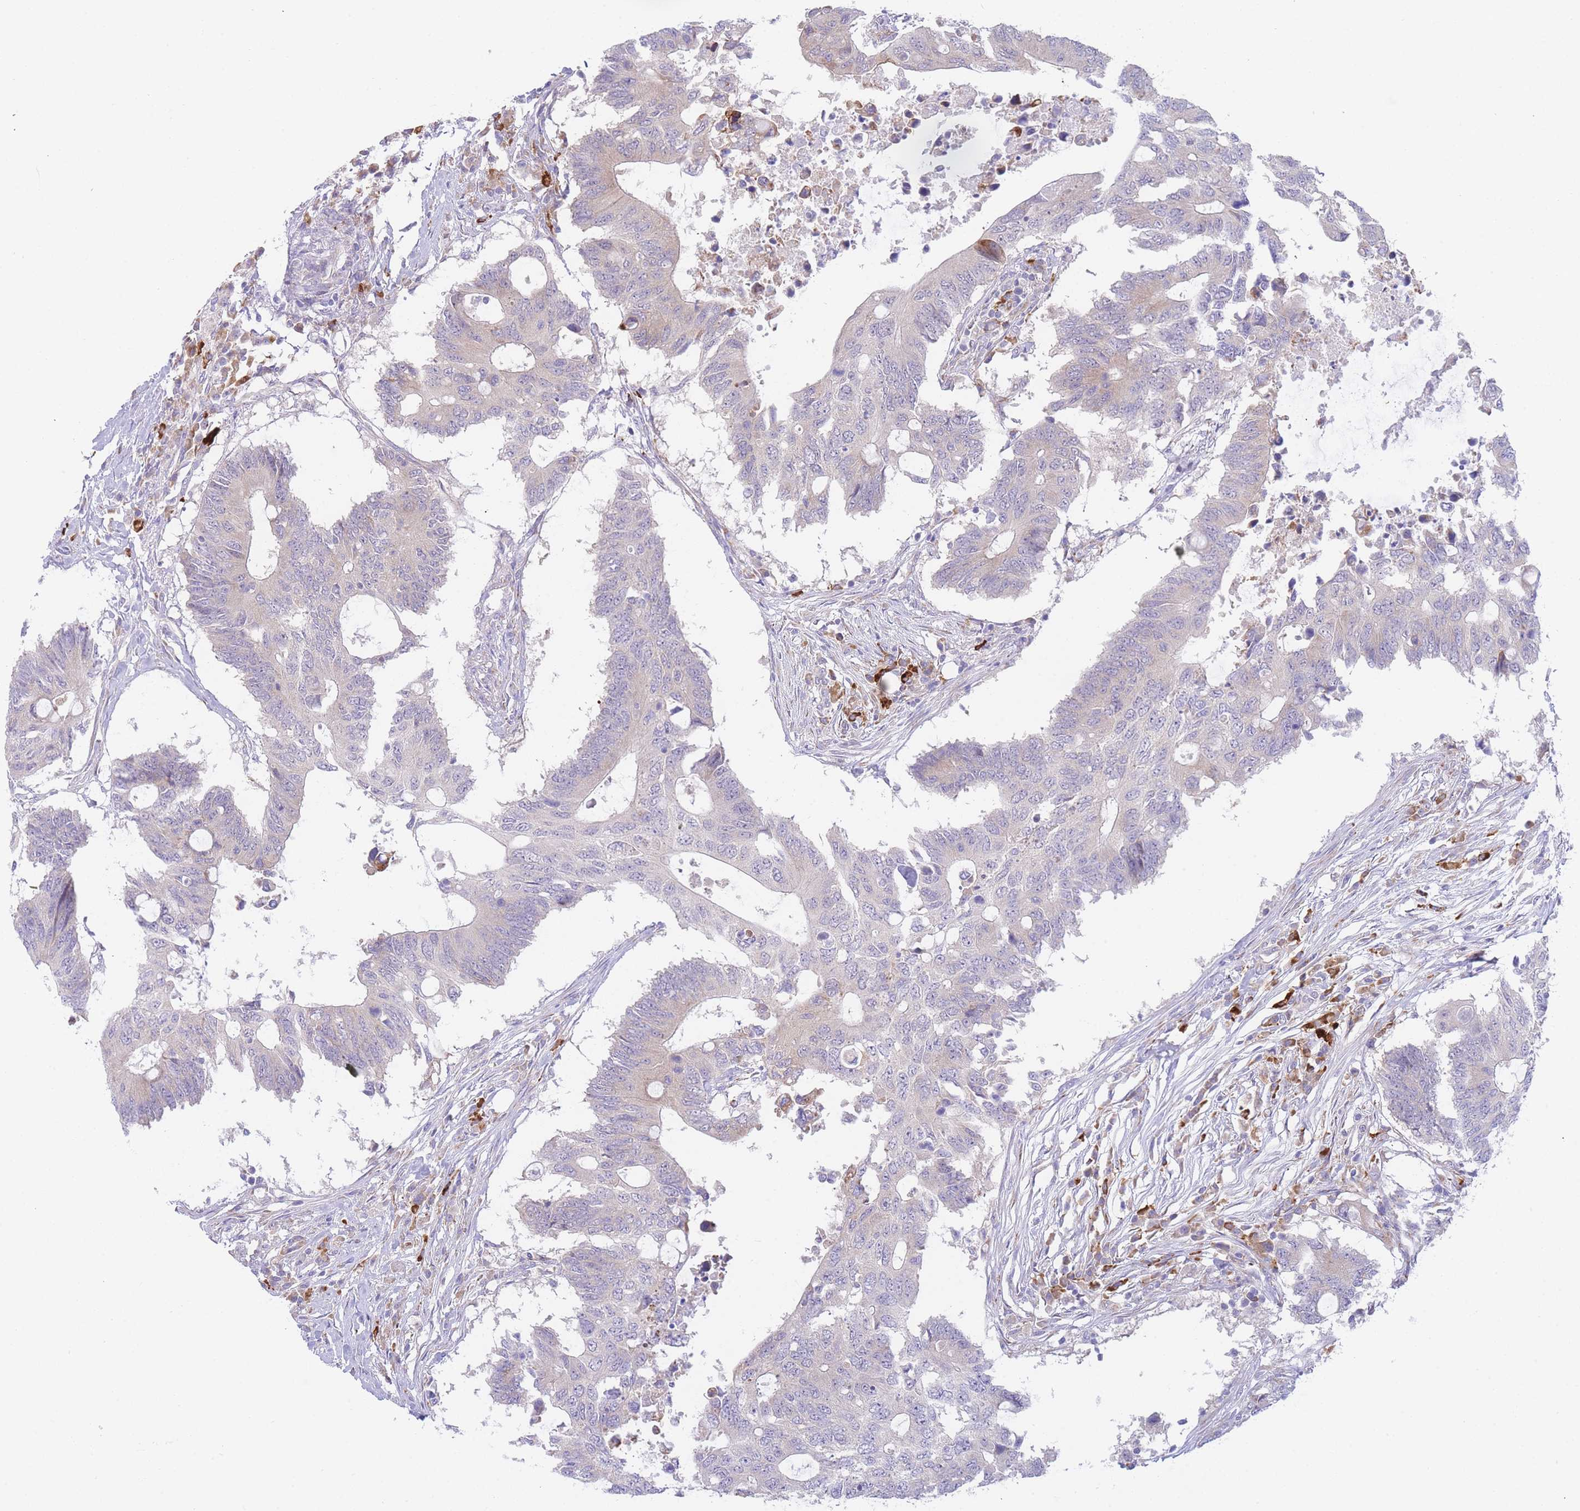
{"staining": {"intensity": "negative", "quantity": "none", "location": "none"}, "tissue": "colorectal cancer", "cell_type": "Tumor cells", "image_type": "cancer", "snomed": [{"axis": "morphology", "description": "Adenocarcinoma, NOS"}, {"axis": "topography", "description": "Colon"}], "caption": "This is an IHC image of colorectal cancer. There is no staining in tumor cells.", "gene": "ZNF510", "patient": {"sex": "male", "age": 71}}